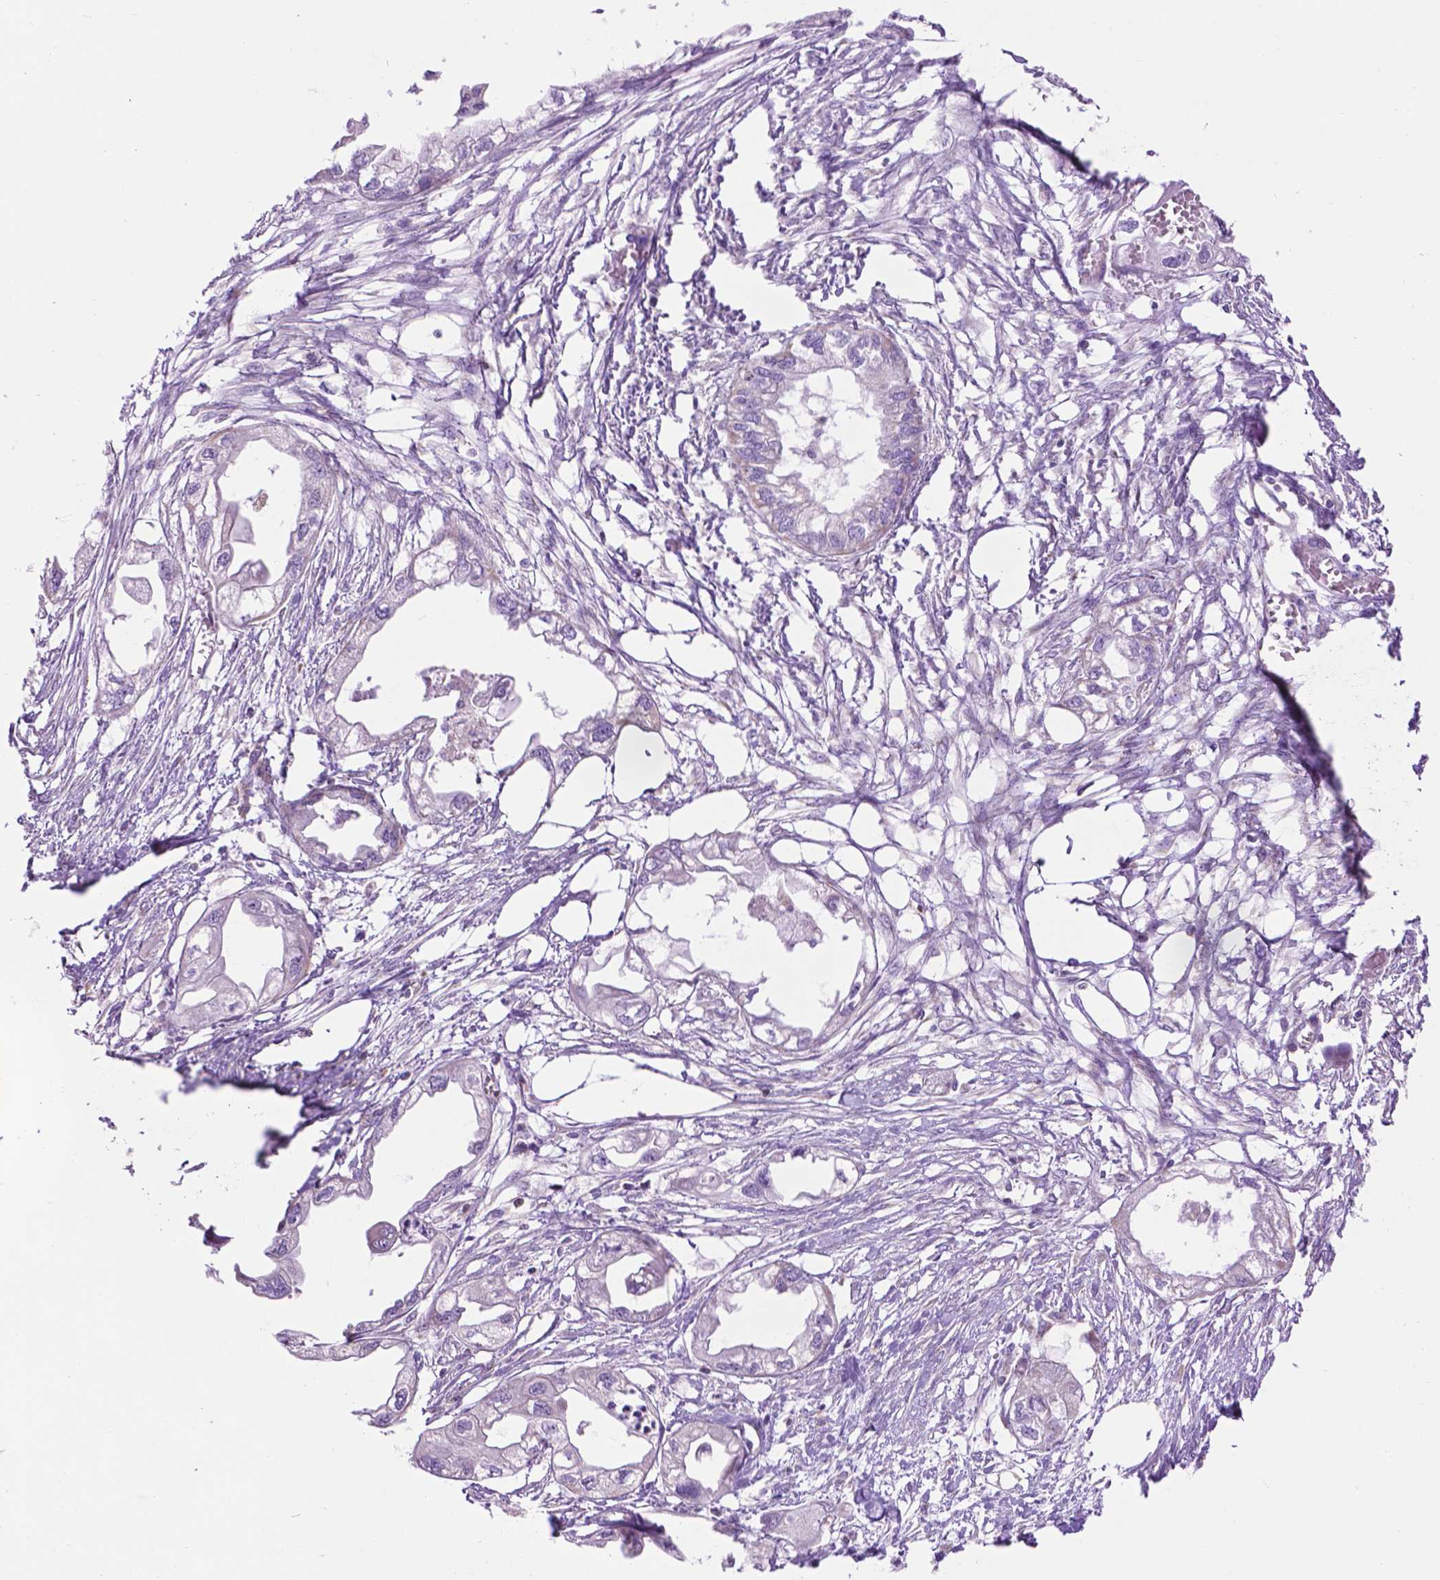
{"staining": {"intensity": "negative", "quantity": "none", "location": "none"}, "tissue": "endometrial cancer", "cell_type": "Tumor cells", "image_type": "cancer", "snomed": [{"axis": "morphology", "description": "Adenocarcinoma, NOS"}, {"axis": "morphology", "description": "Adenocarcinoma, metastatic, NOS"}, {"axis": "topography", "description": "Adipose tissue"}, {"axis": "topography", "description": "Endometrium"}], "caption": "An IHC image of endometrial cancer (adenocarcinoma) is shown. There is no staining in tumor cells of endometrial cancer (adenocarcinoma).", "gene": "PYCR3", "patient": {"sex": "female", "age": 67}}